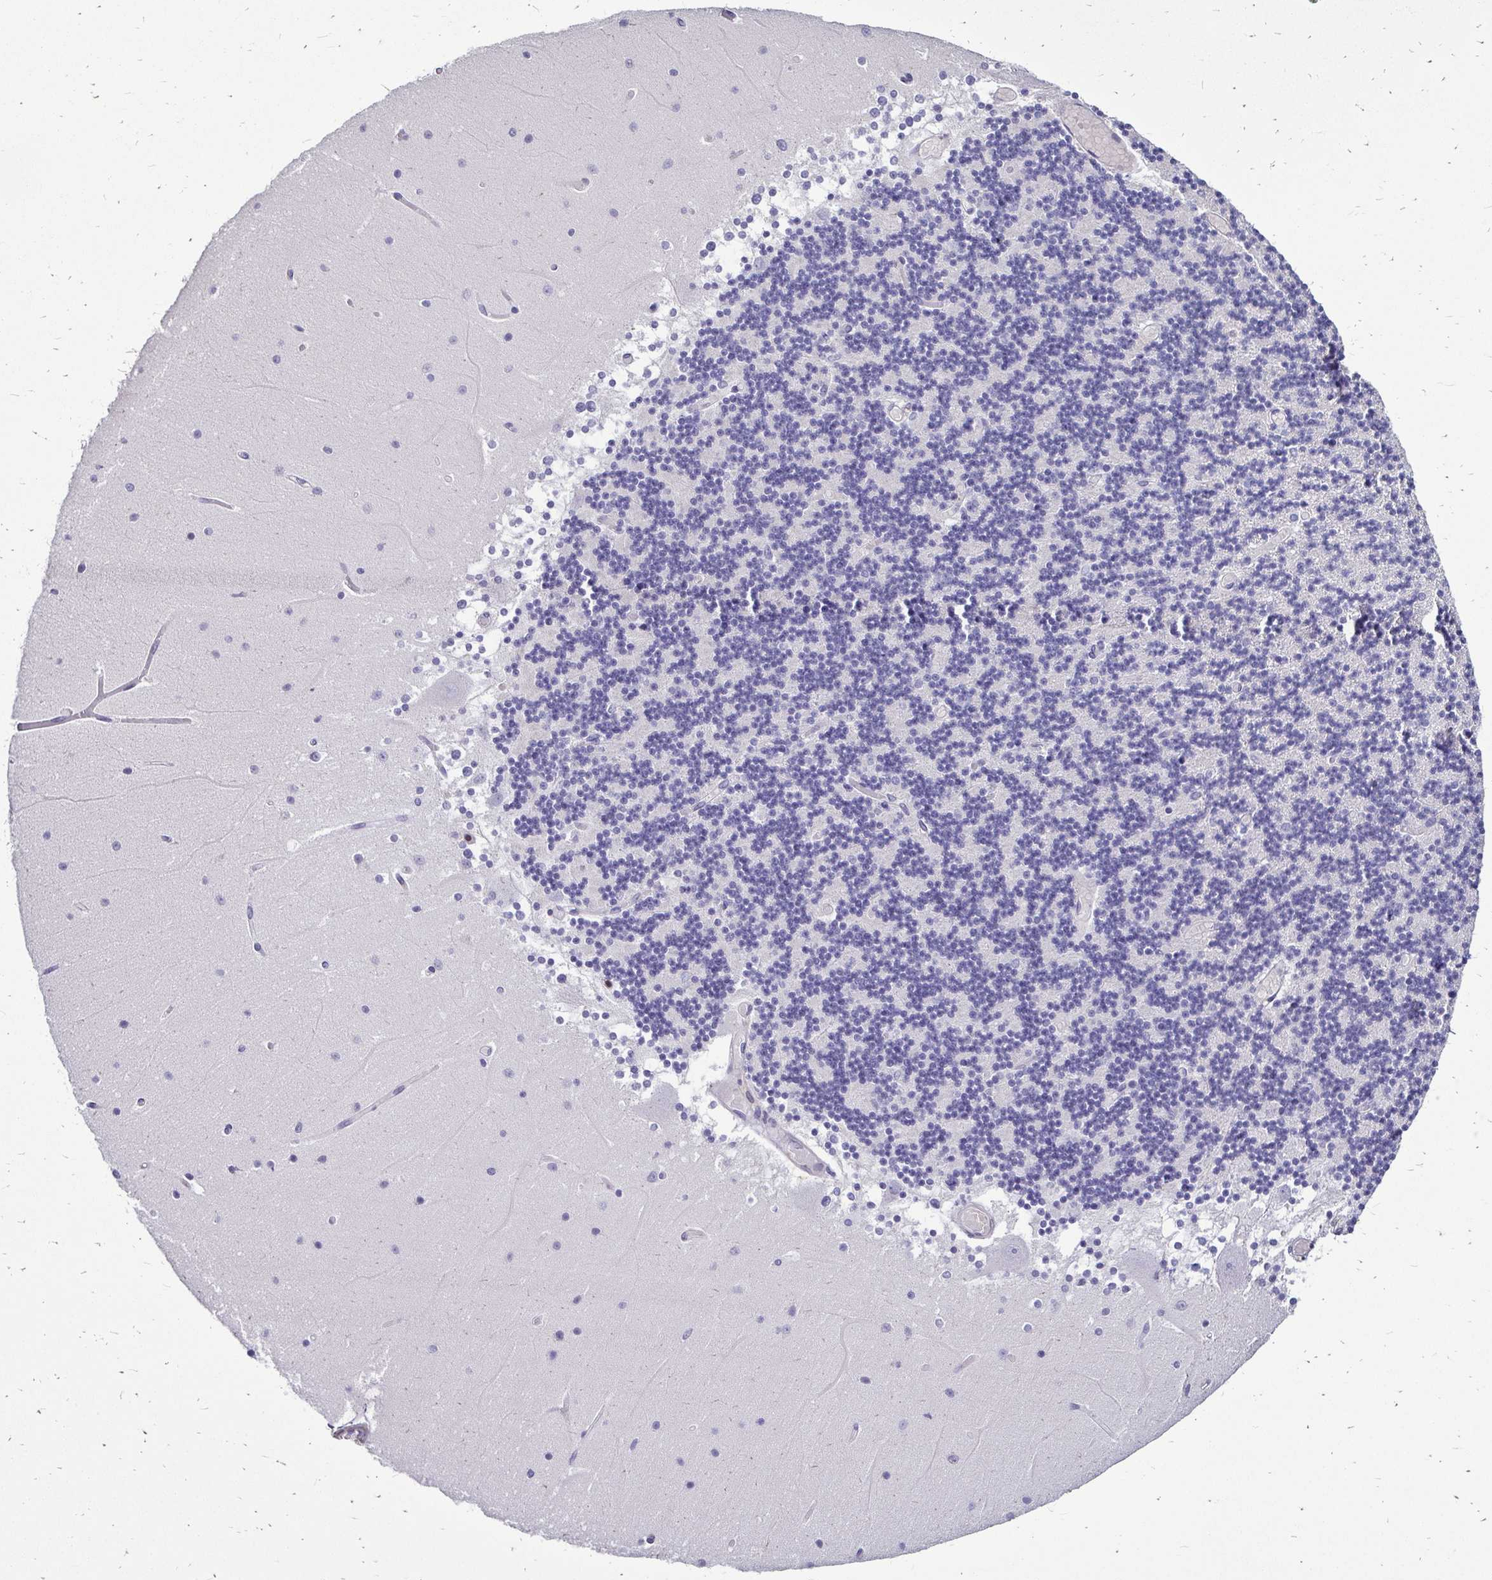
{"staining": {"intensity": "negative", "quantity": "none", "location": "none"}, "tissue": "cerebellum", "cell_type": "Cells in granular layer", "image_type": "normal", "snomed": [{"axis": "morphology", "description": "Normal tissue, NOS"}, {"axis": "topography", "description": "Cerebellum"}], "caption": "Immunohistochemistry photomicrograph of unremarkable cerebellum stained for a protein (brown), which displays no expression in cells in granular layer.", "gene": "ZFP1", "patient": {"sex": "female", "age": 28}}